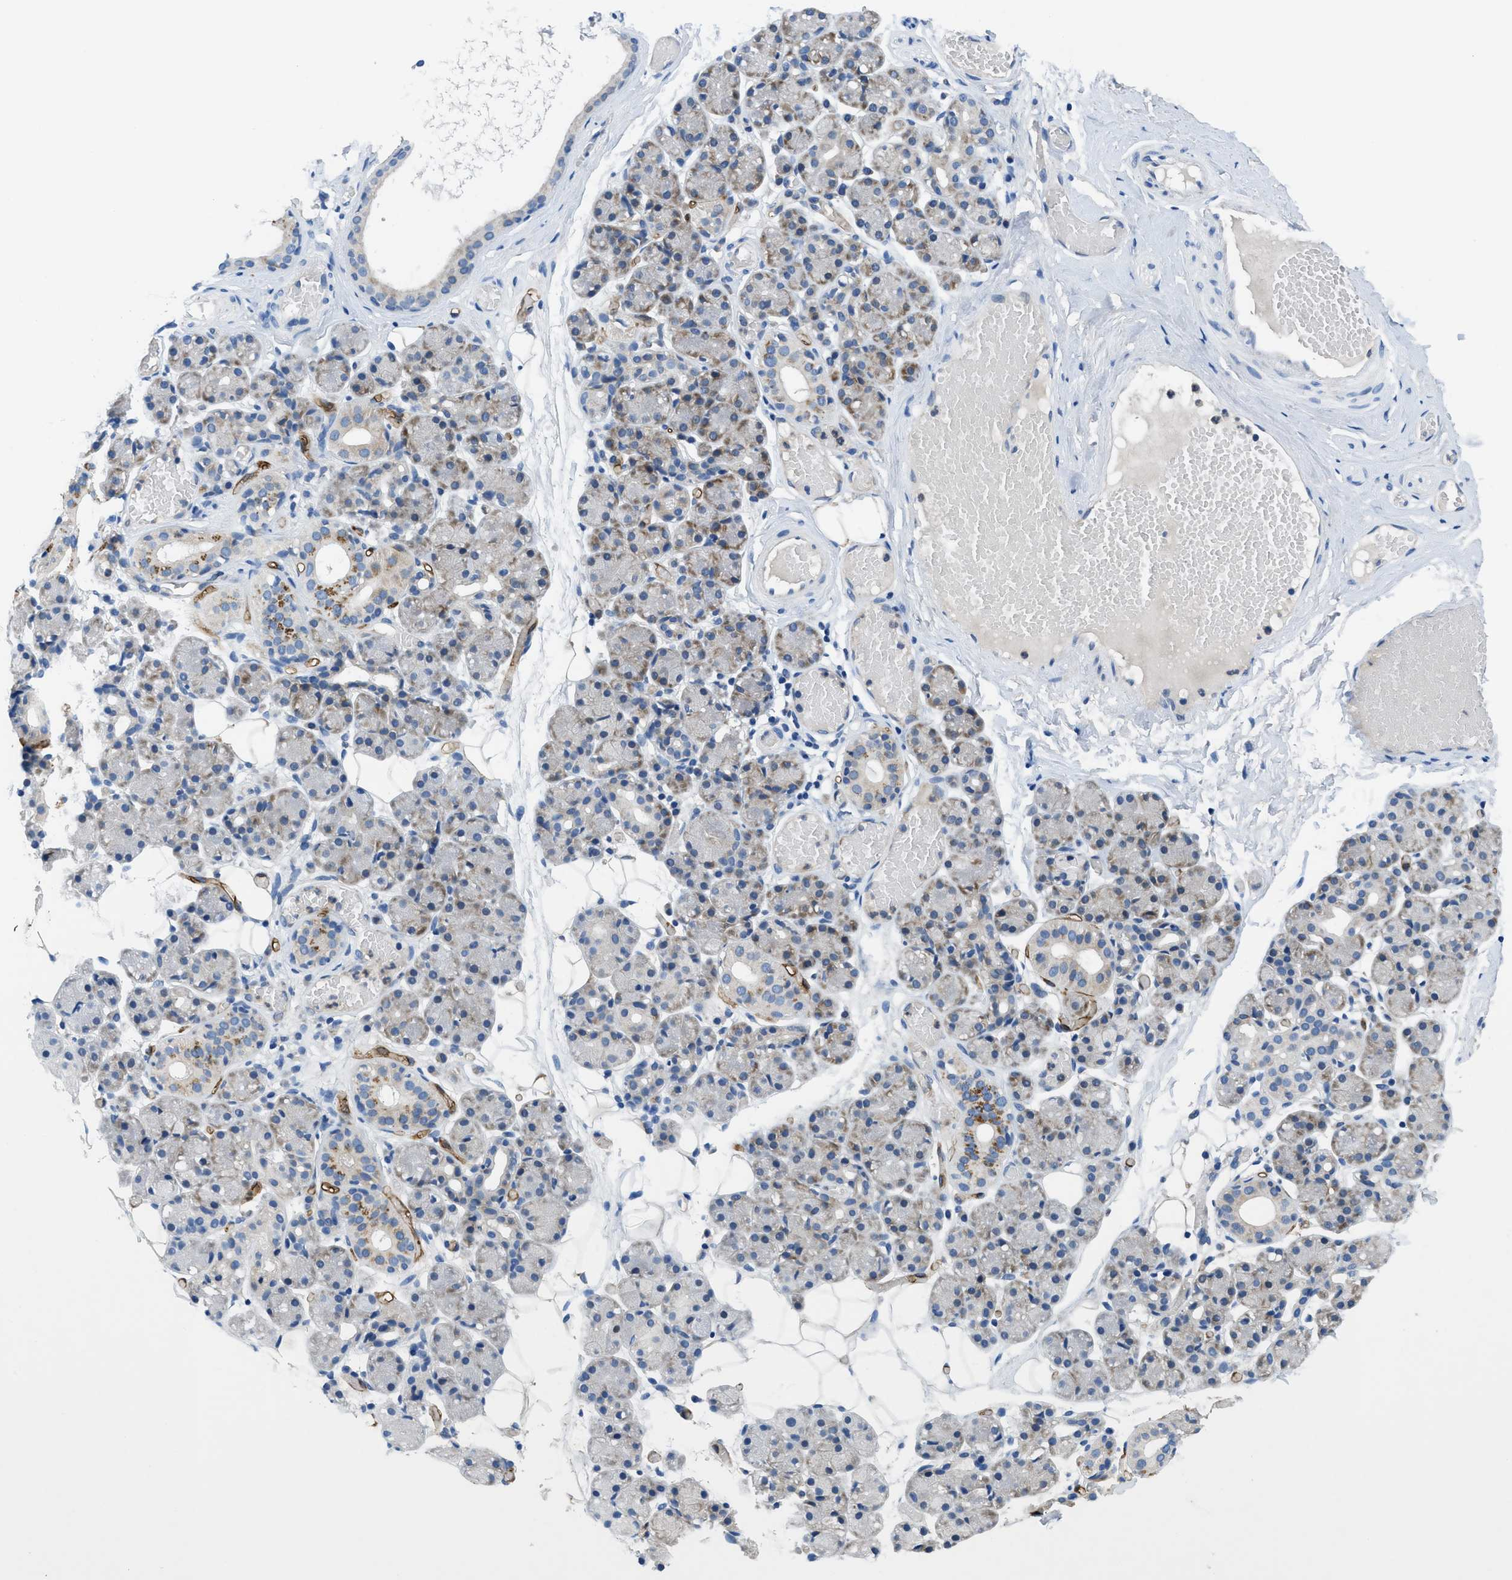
{"staining": {"intensity": "weak", "quantity": "25%-75%", "location": "cytoplasmic/membranous"}, "tissue": "salivary gland", "cell_type": "Glandular cells", "image_type": "normal", "snomed": [{"axis": "morphology", "description": "Normal tissue, NOS"}, {"axis": "topography", "description": "Salivary gland"}], "caption": "Protein staining of benign salivary gland reveals weak cytoplasmic/membranous expression in approximately 25%-75% of glandular cells.", "gene": "PGR", "patient": {"sex": "male", "age": 63}}